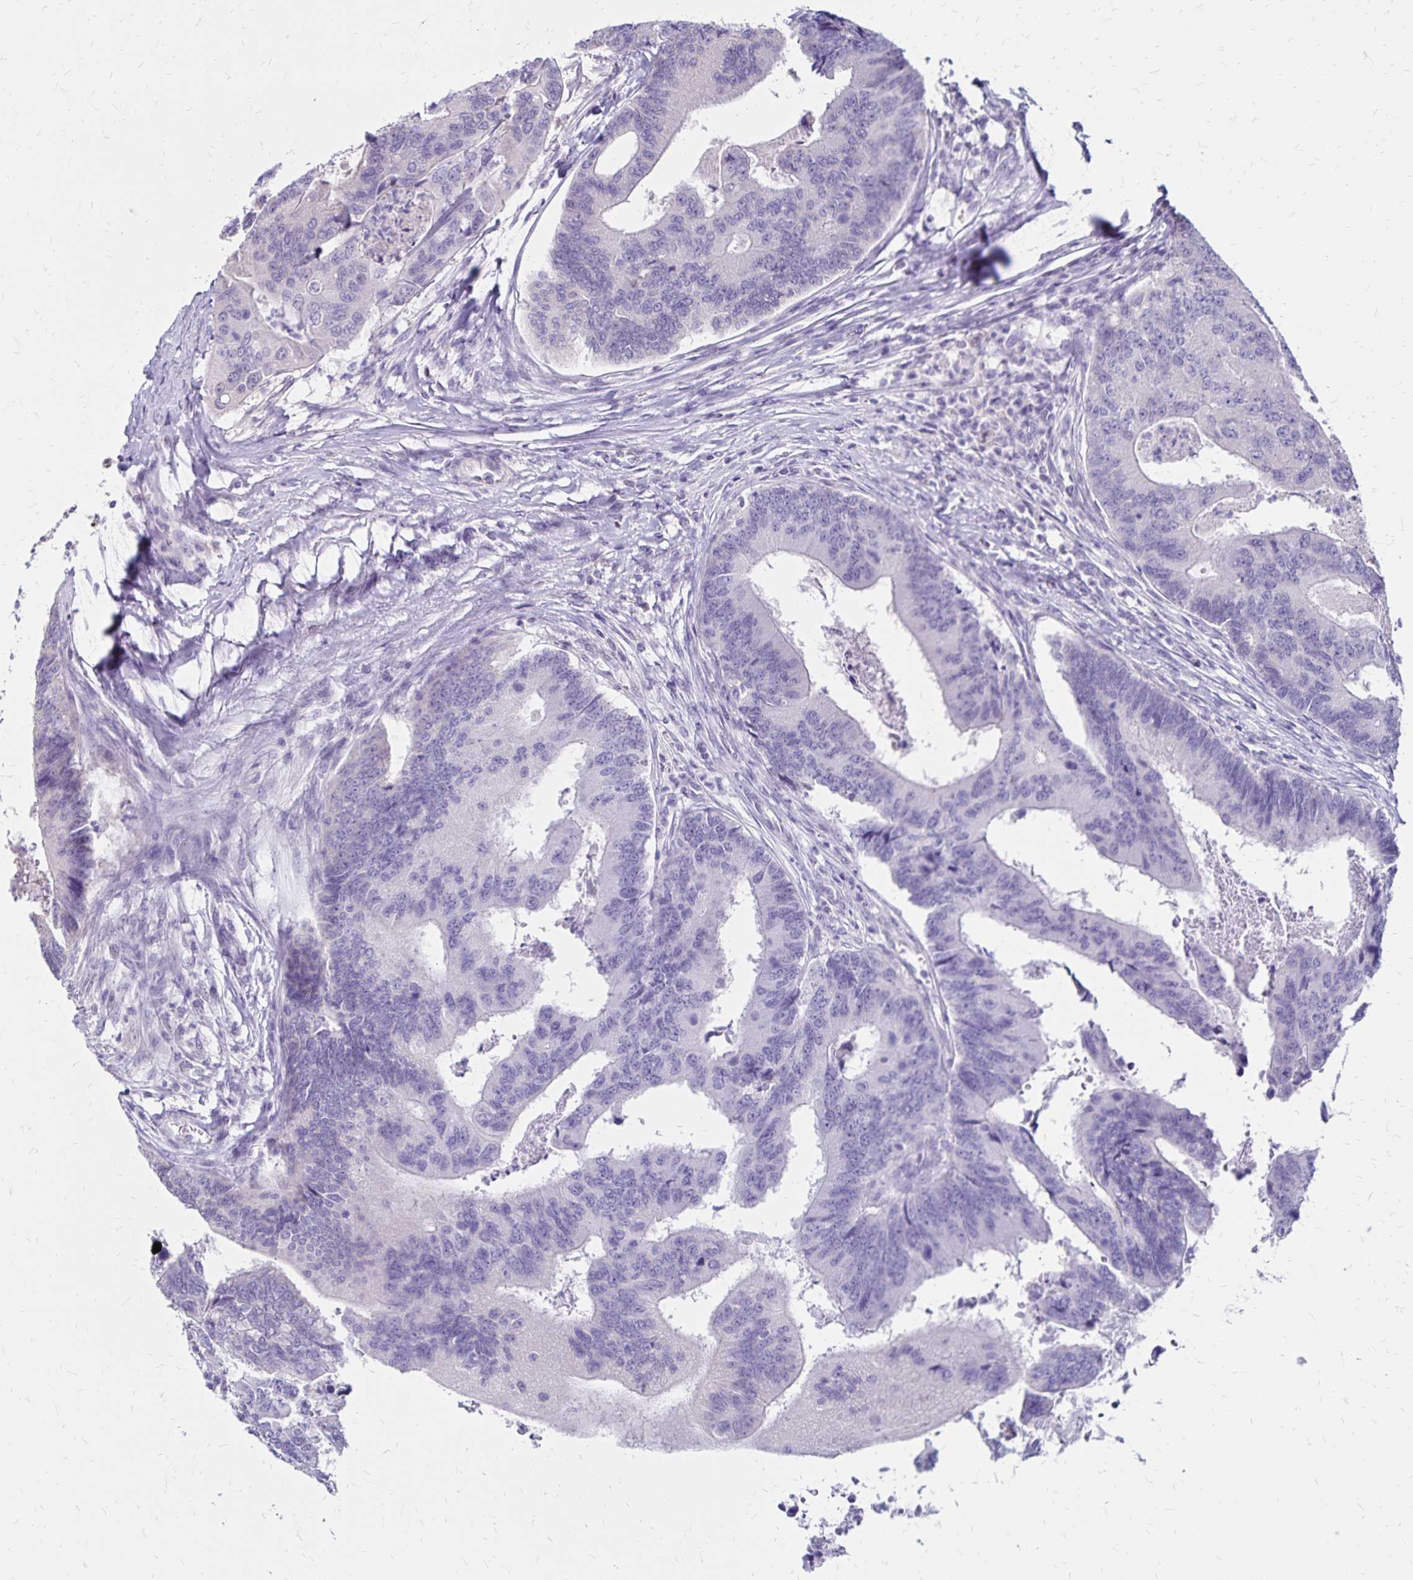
{"staining": {"intensity": "negative", "quantity": "none", "location": "none"}, "tissue": "colorectal cancer", "cell_type": "Tumor cells", "image_type": "cancer", "snomed": [{"axis": "morphology", "description": "Adenocarcinoma, NOS"}, {"axis": "topography", "description": "Colon"}], "caption": "This is an IHC image of colorectal adenocarcinoma. There is no staining in tumor cells.", "gene": "SH3GL3", "patient": {"sex": "female", "age": 67}}